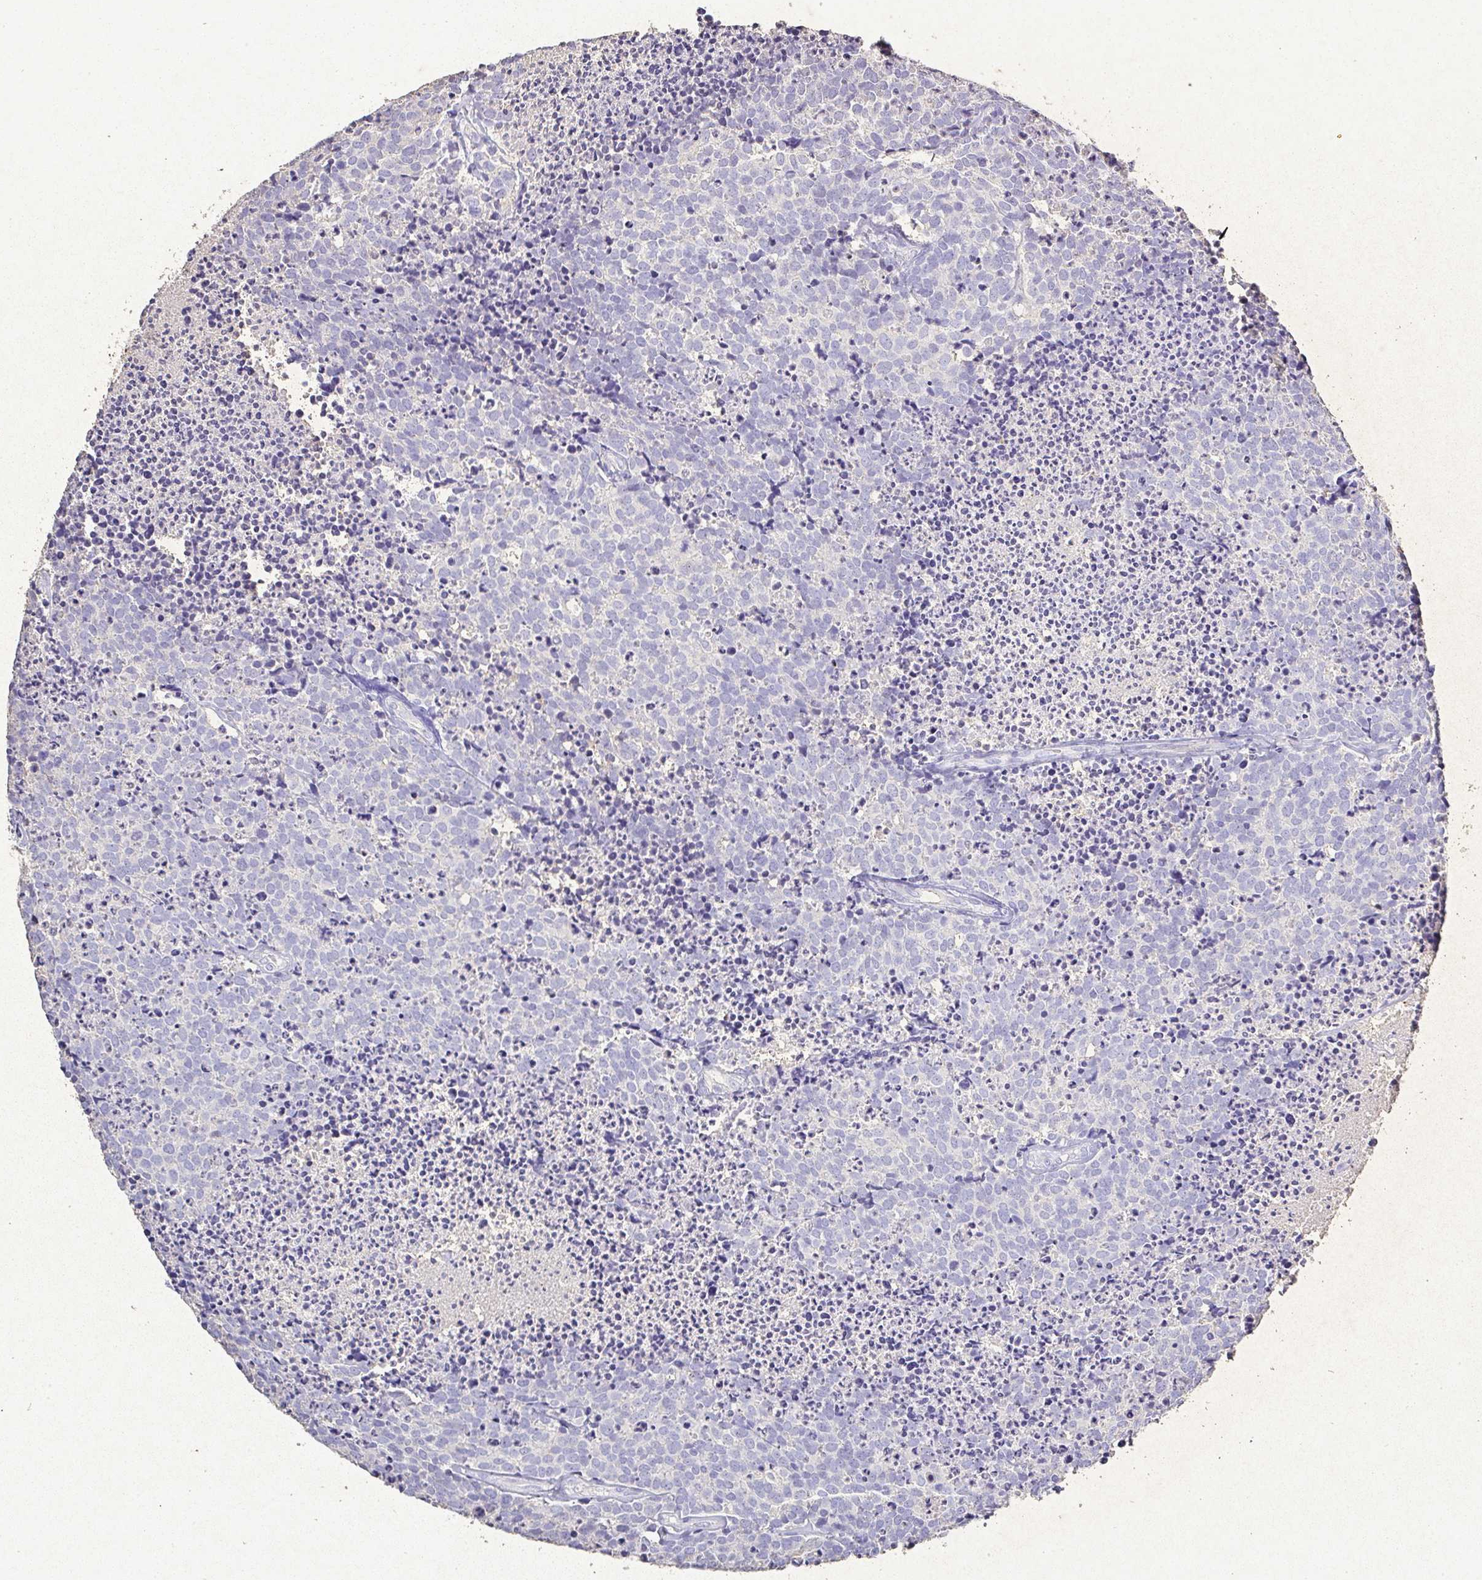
{"staining": {"intensity": "negative", "quantity": "none", "location": "none"}, "tissue": "carcinoid", "cell_type": "Tumor cells", "image_type": "cancer", "snomed": [{"axis": "morphology", "description": "Carcinoid, malignant, NOS"}, {"axis": "topography", "description": "Skin"}], "caption": "An image of carcinoid stained for a protein shows no brown staining in tumor cells.", "gene": "RPS2", "patient": {"sex": "female", "age": 79}}